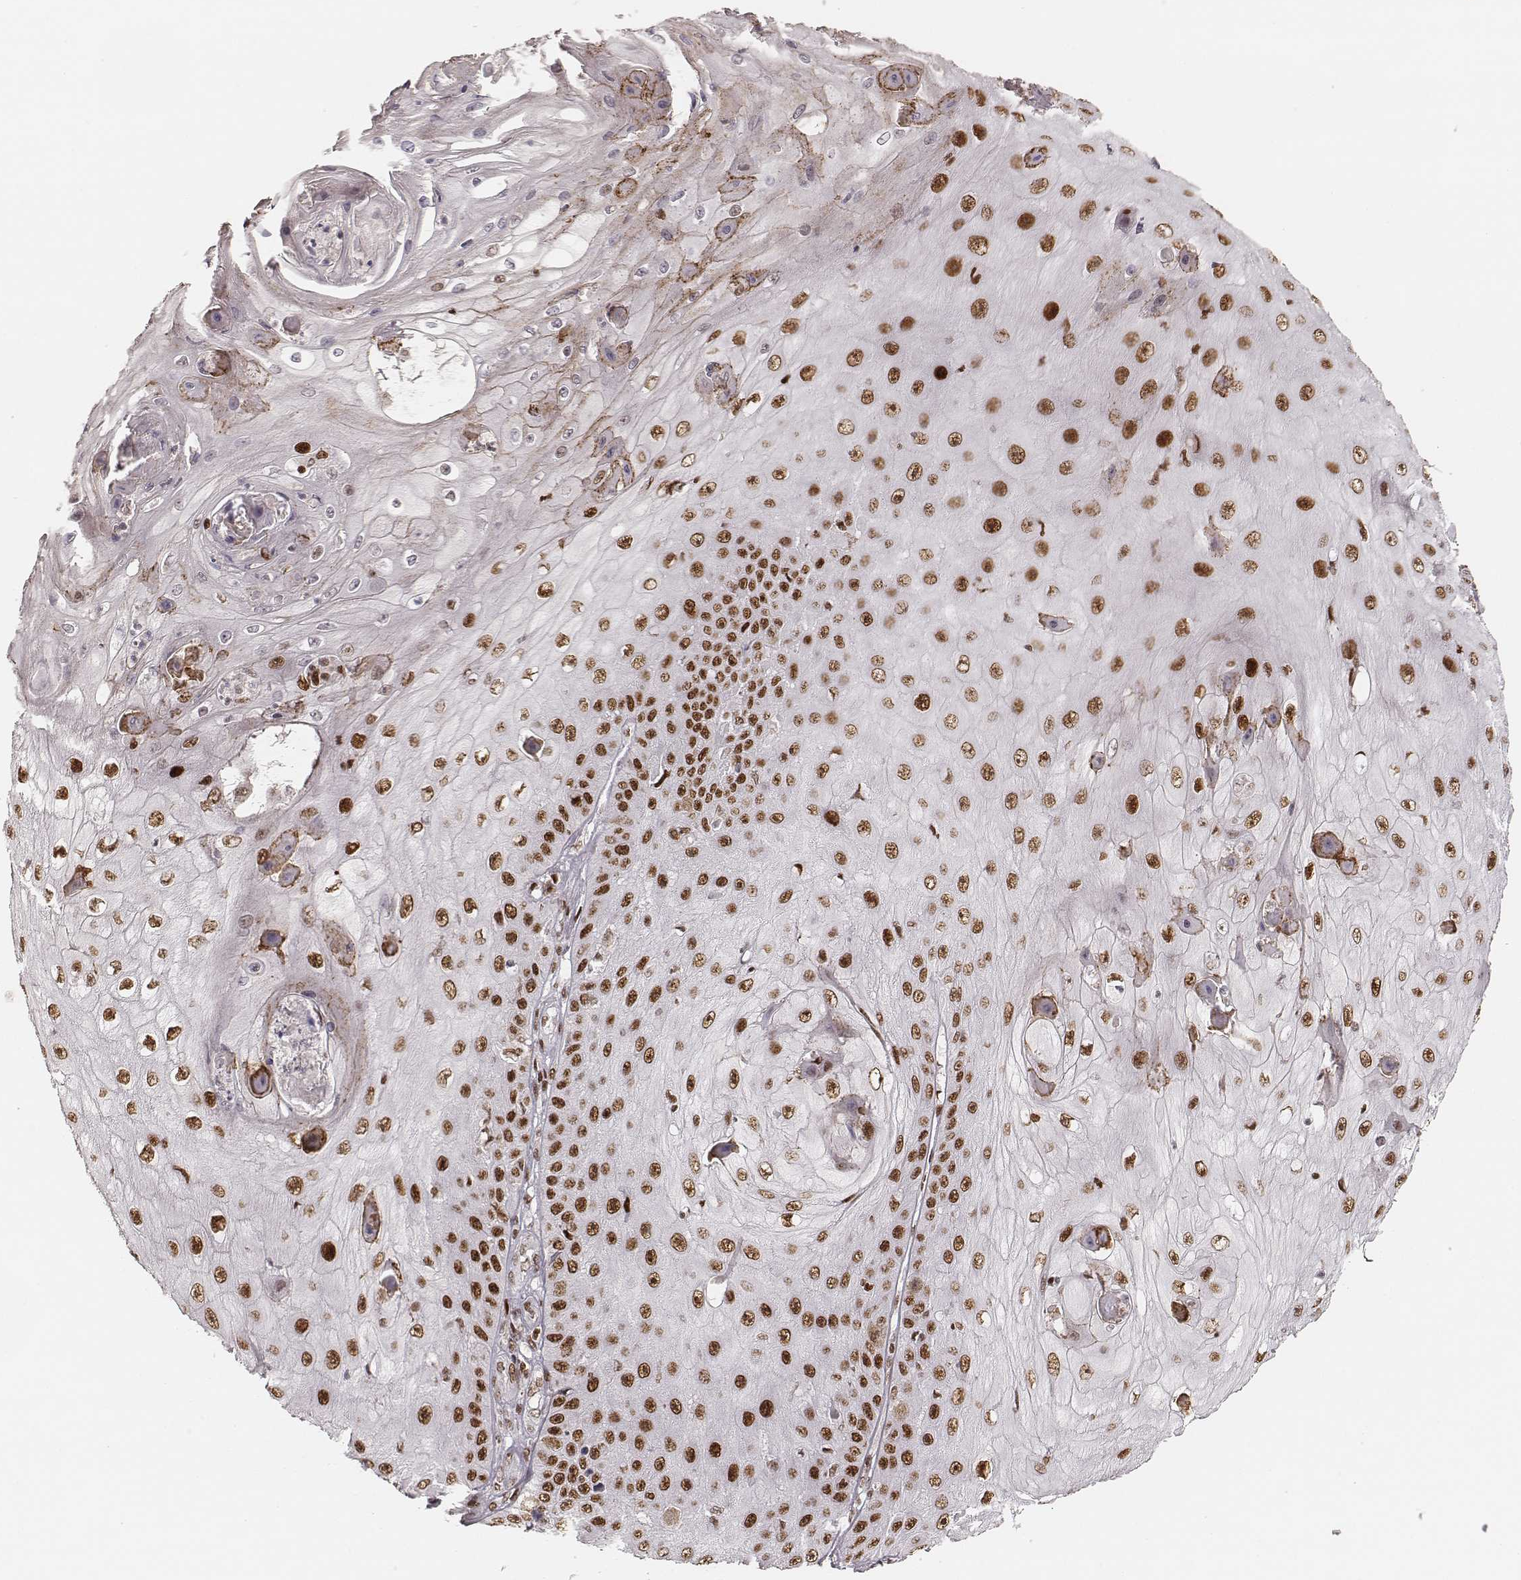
{"staining": {"intensity": "strong", "quantity": ">75%", "location": "nuclear"}, "tissue": "skin cancer", "cell_type": "Tumor cells", "image_type": "cancer", "snomed": [{"axis": "morphology", "description": "Squamous cell carcinoma, NOS"}, {"axis": "topography", "description": "Skin"}], "caption": "Immunohistochemical staining of skin cancer (squamous cell carcinoma) exhibits high levels of strong nuclear protein staining in approximately >75% of tumor cells. (Brightfield microscopy of DAB IHC at high magnification).", "gene": "HNRNPC", "patient": {"sex": "male", "age": 70}}